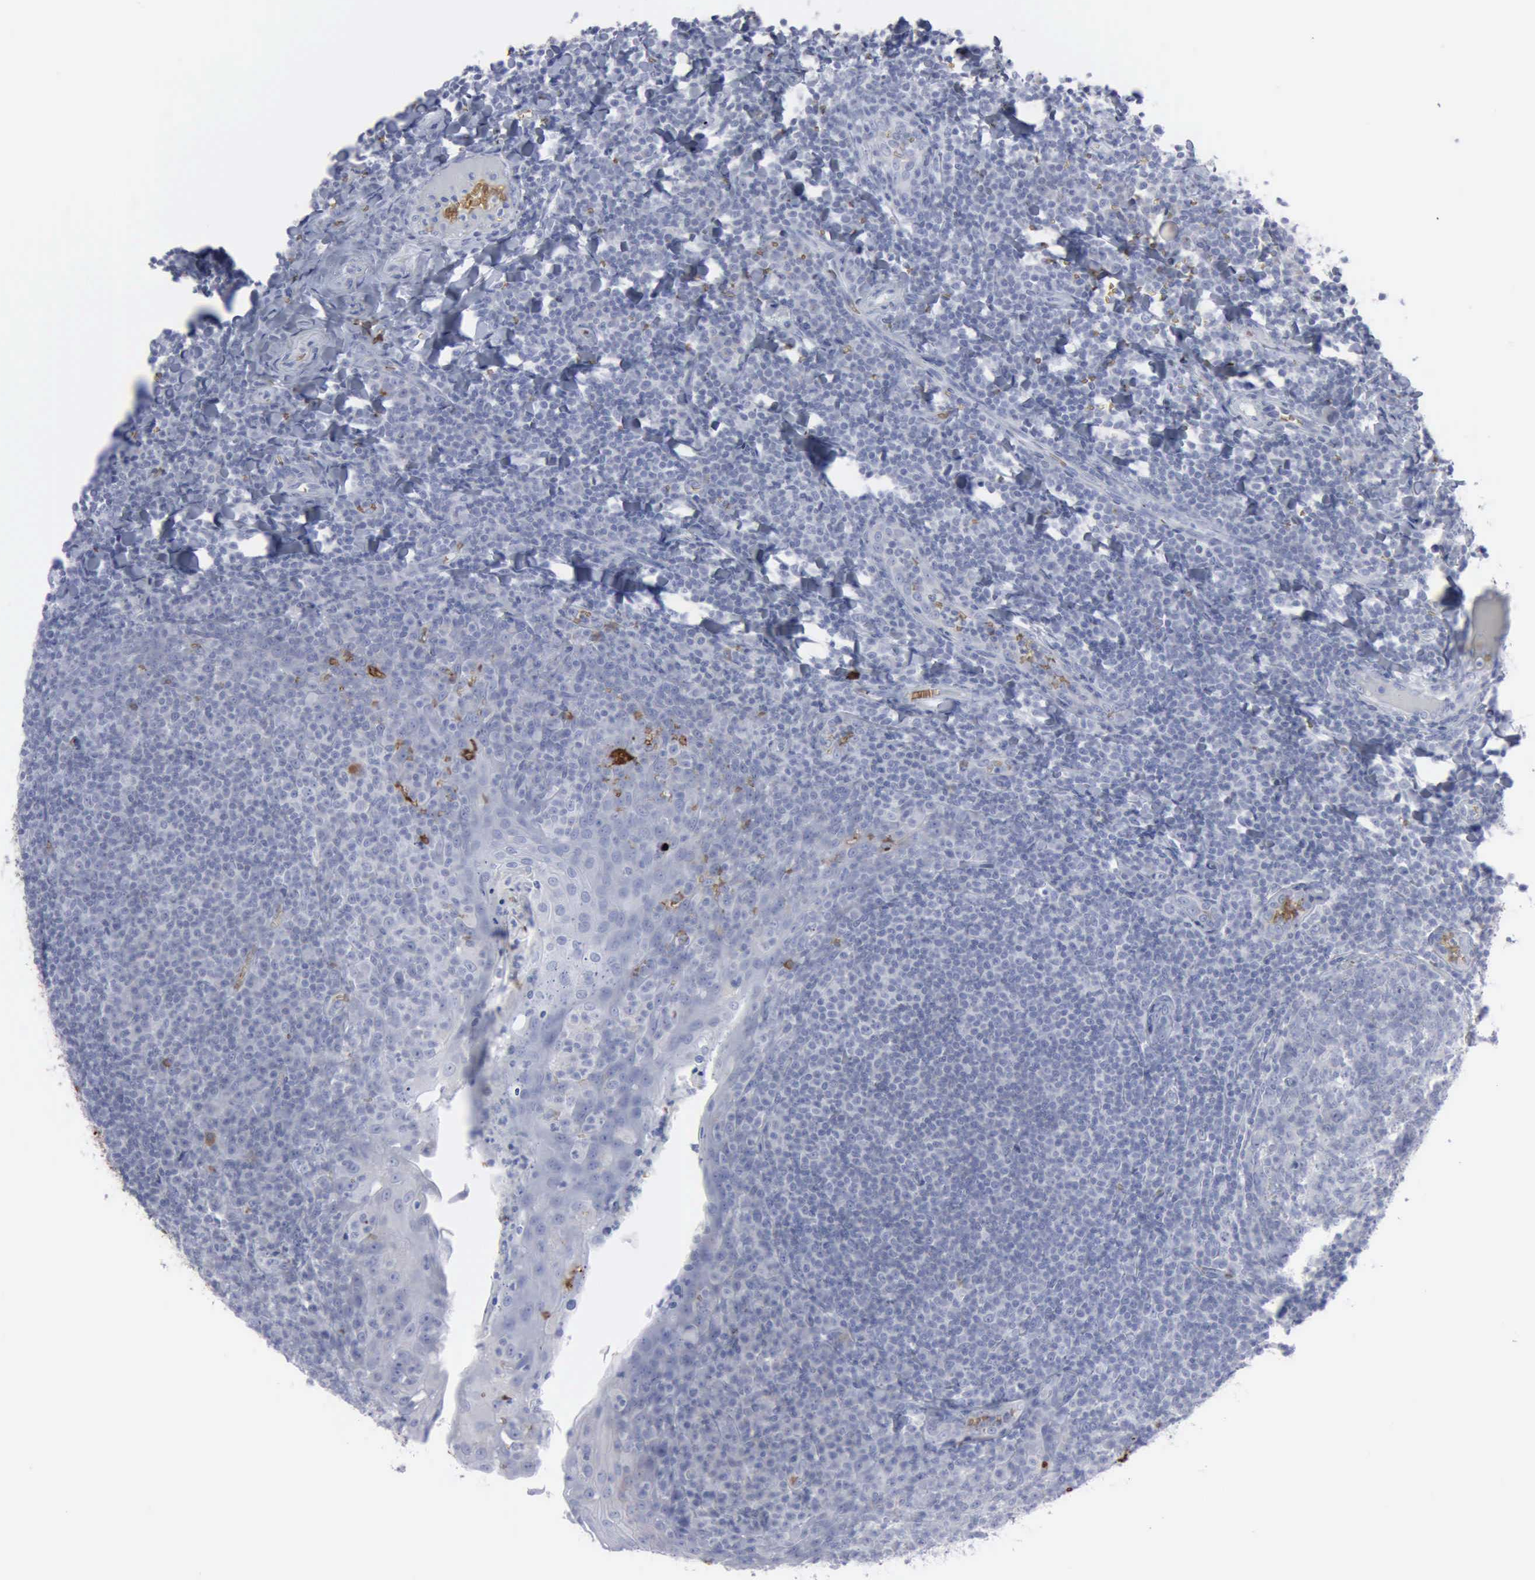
{"staining": {"intensity": "negative", "quantity": "none", "location": "none"}, "tissue": "tonsil", "cell_type": "Germinal center cells", "image_type": "normal", "snomed": [{"axis": "morphology", "description": "Normal tissue, NOS"}, {"axis": "topography", "description": "Tonsil"}], "caption": "DAB (3,3'-diaminobenzidine) immunohistochemical staining of benign tonsil displays no significant staining in germinal center cells.", "gene": "TGFB1", "patient": {"sex": "male", "age": 31}}